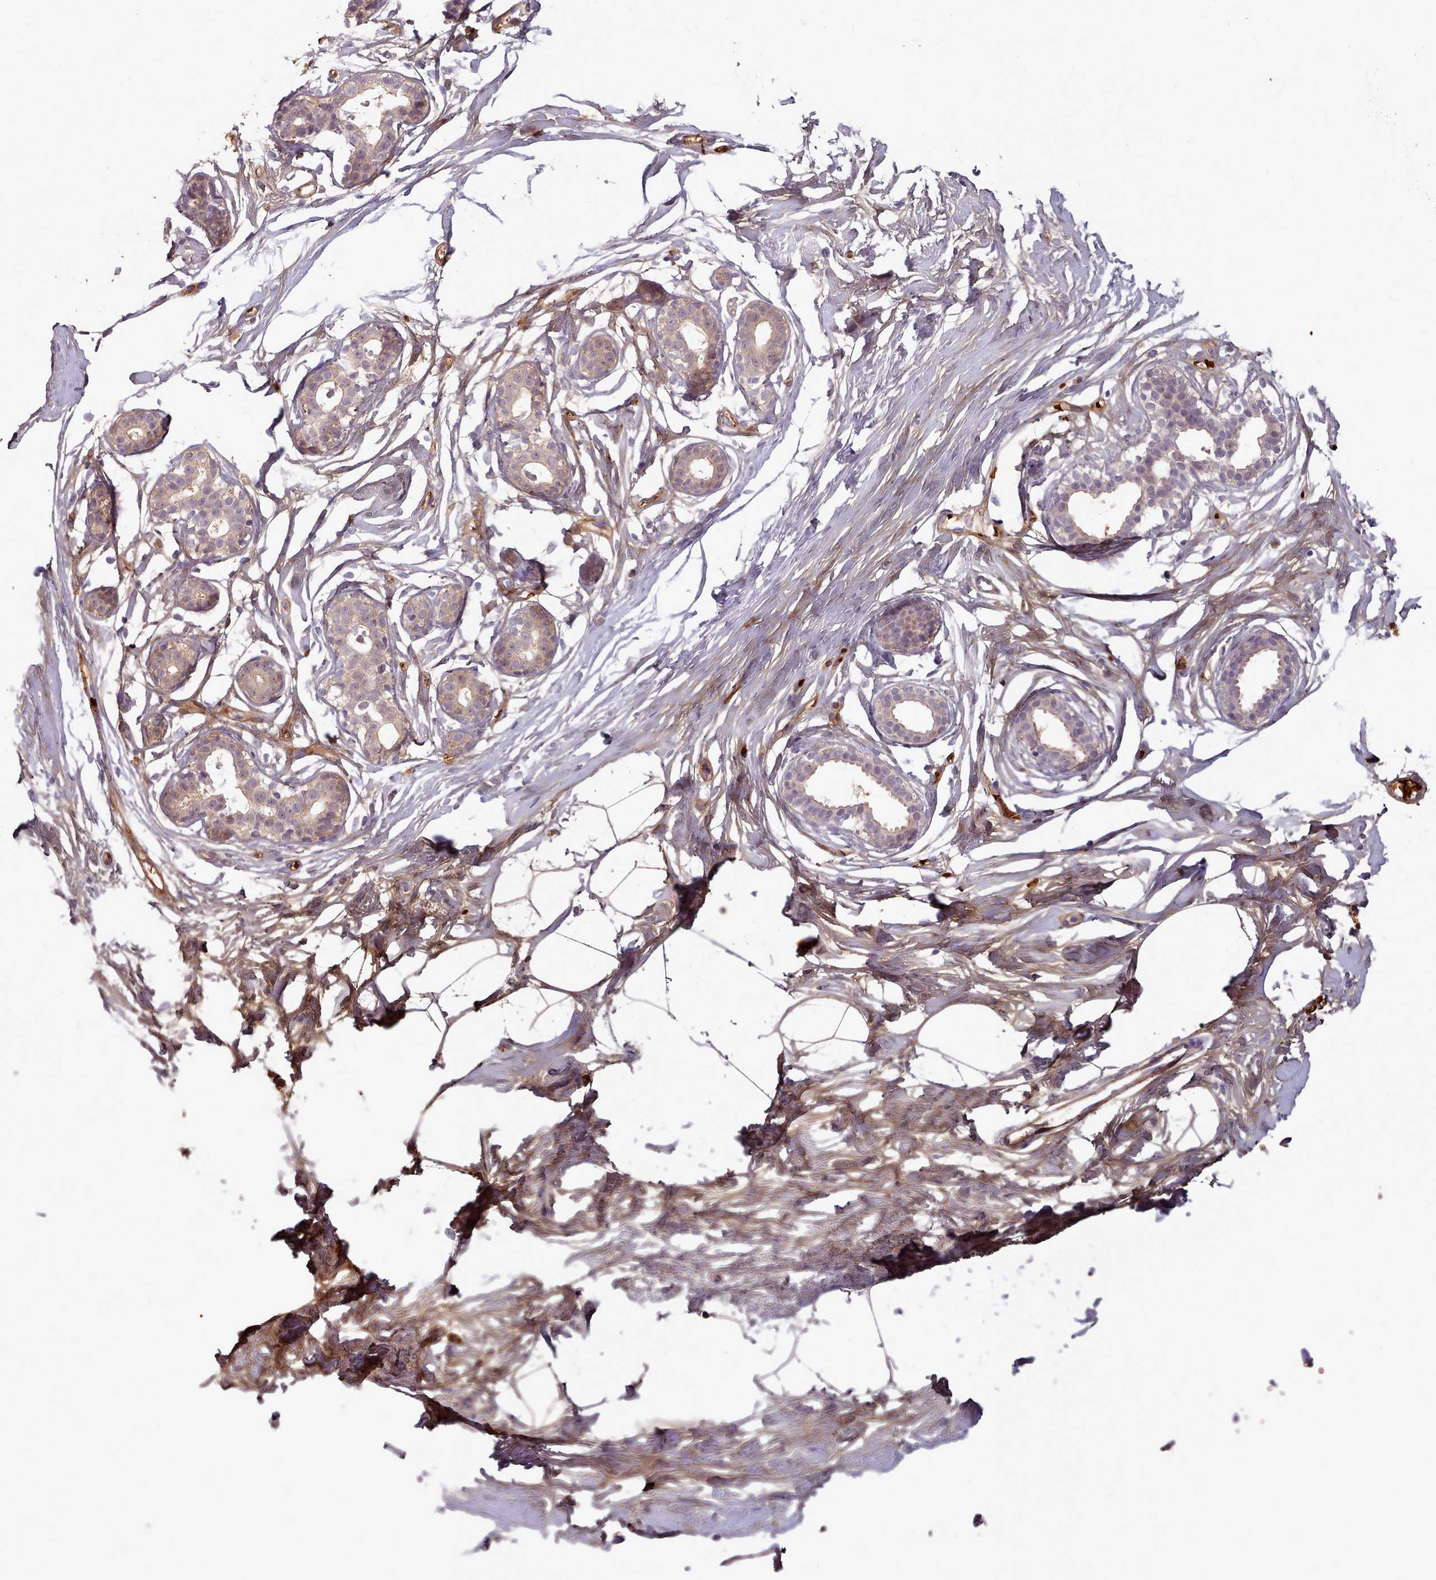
{"staining": {"intensity": "weak", "quantity": ">75%", "location": "cytoplasmic/membranous"}, "tissue": "breast", "cell_type": "Adipocytes", "image_type": "normal", "snomed": [{"axis": "morphology", "description": "Normal tissue, NOS"}, {"axis": "morphology", "description": "Adenoma, NOS"}, {"axis": "topography", "description": "Breast"}], "caption": "A brown stain highlights weak cytoplasmic/membranous expression of a protein in adipocytes of unremarkable human breast. (IHC, brightfield microscopy, high magnification).", "gene": "CLNS1A", "patient": {"sex": "female", "age": 23}}